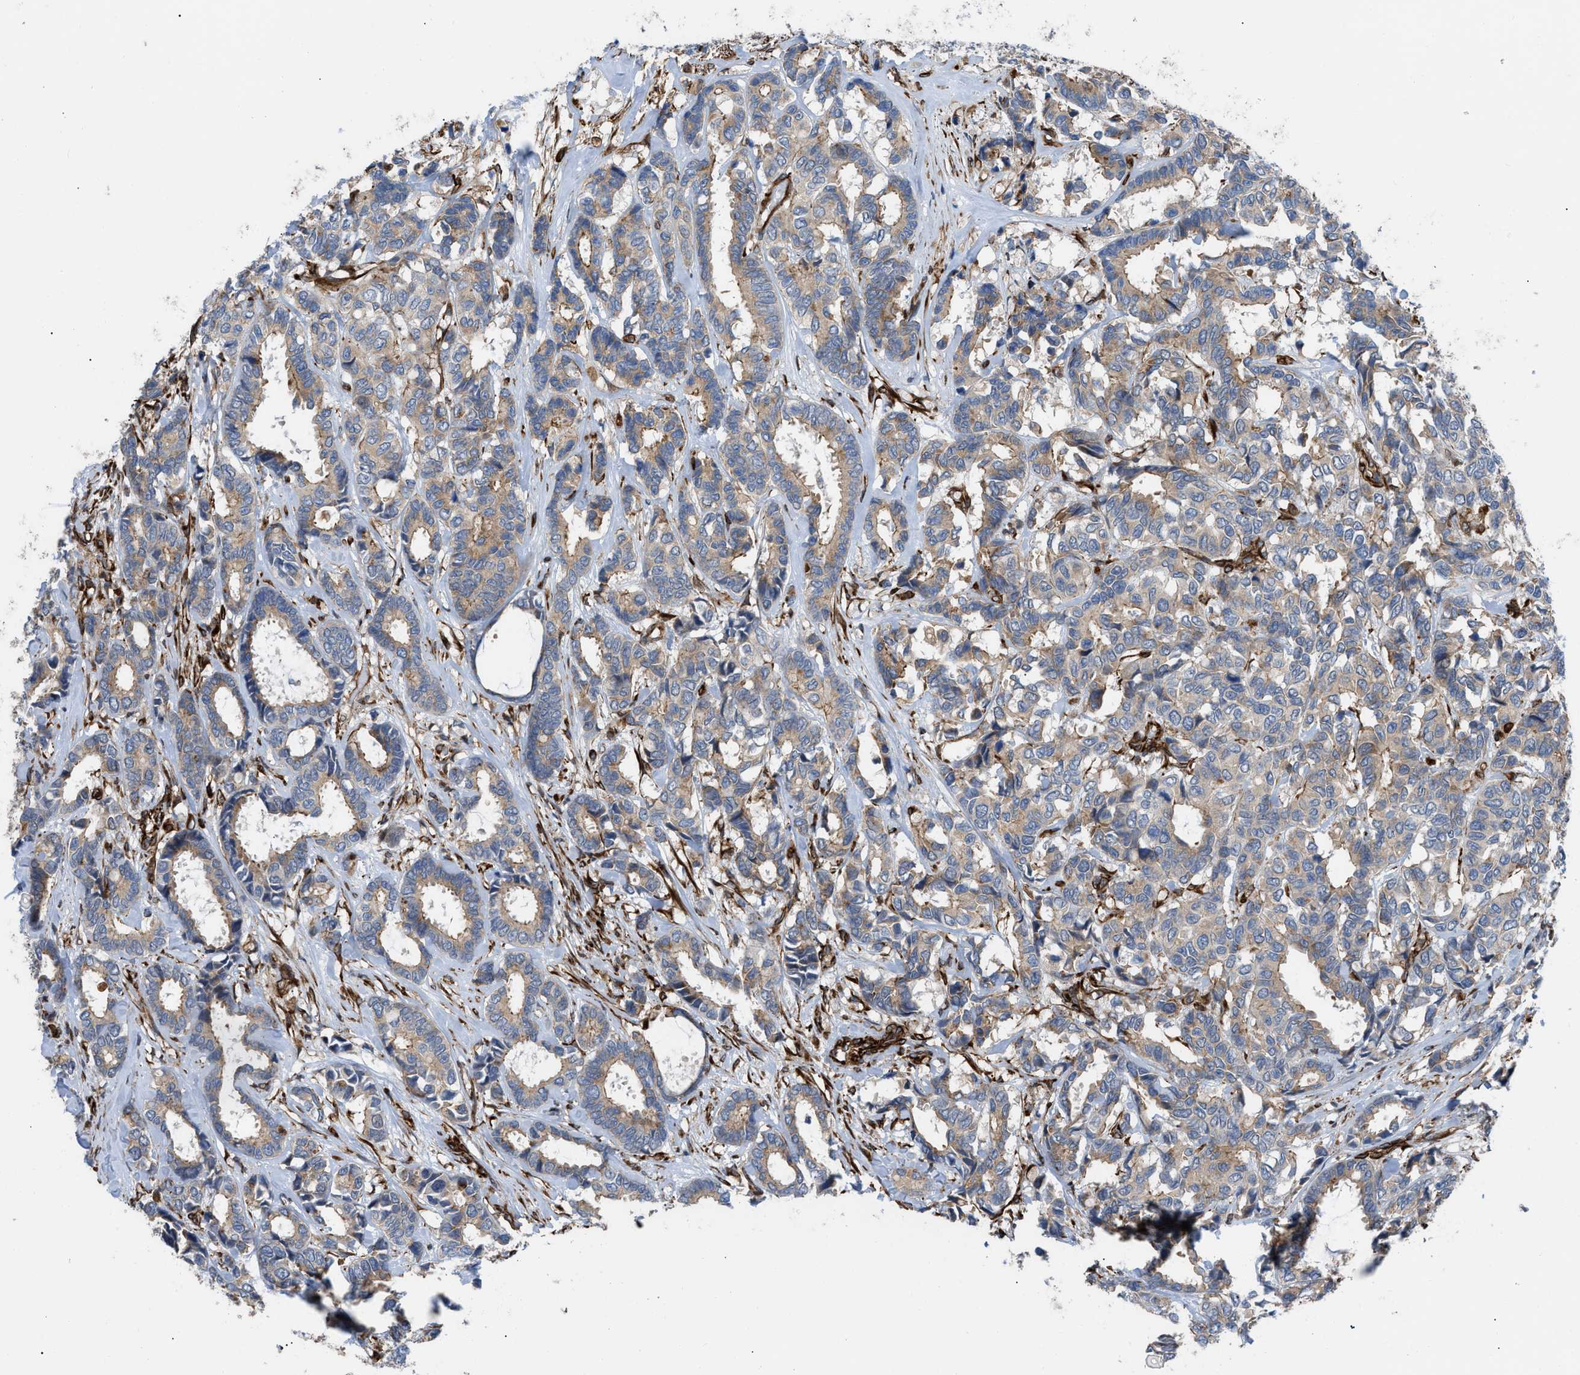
{"staining": {"intensity": "moderate", "quantity": ">75%", "location": "cytoplasmic/membranous"}, "tissue": "breast cancer", "cell_type": "Tumor cells", "image_type": "cancer", "snomed": [{"axis": "morphology", "description": "Duct carcinoma"}, {"axis": "topography", "description": "Breast"}], "caption": "High-power microscopy captured an immunohistochemistry (IHC) histopathology image of breast invasive ductal carcinoma, revealing moderate cytoplasmic/membranous positivity in about >75% of tumor cells. (Brightfield microscopy of DAB IHC at high magnification).", "gene": "PTPRE", "patient": {"sex": "female", "age": 87}}